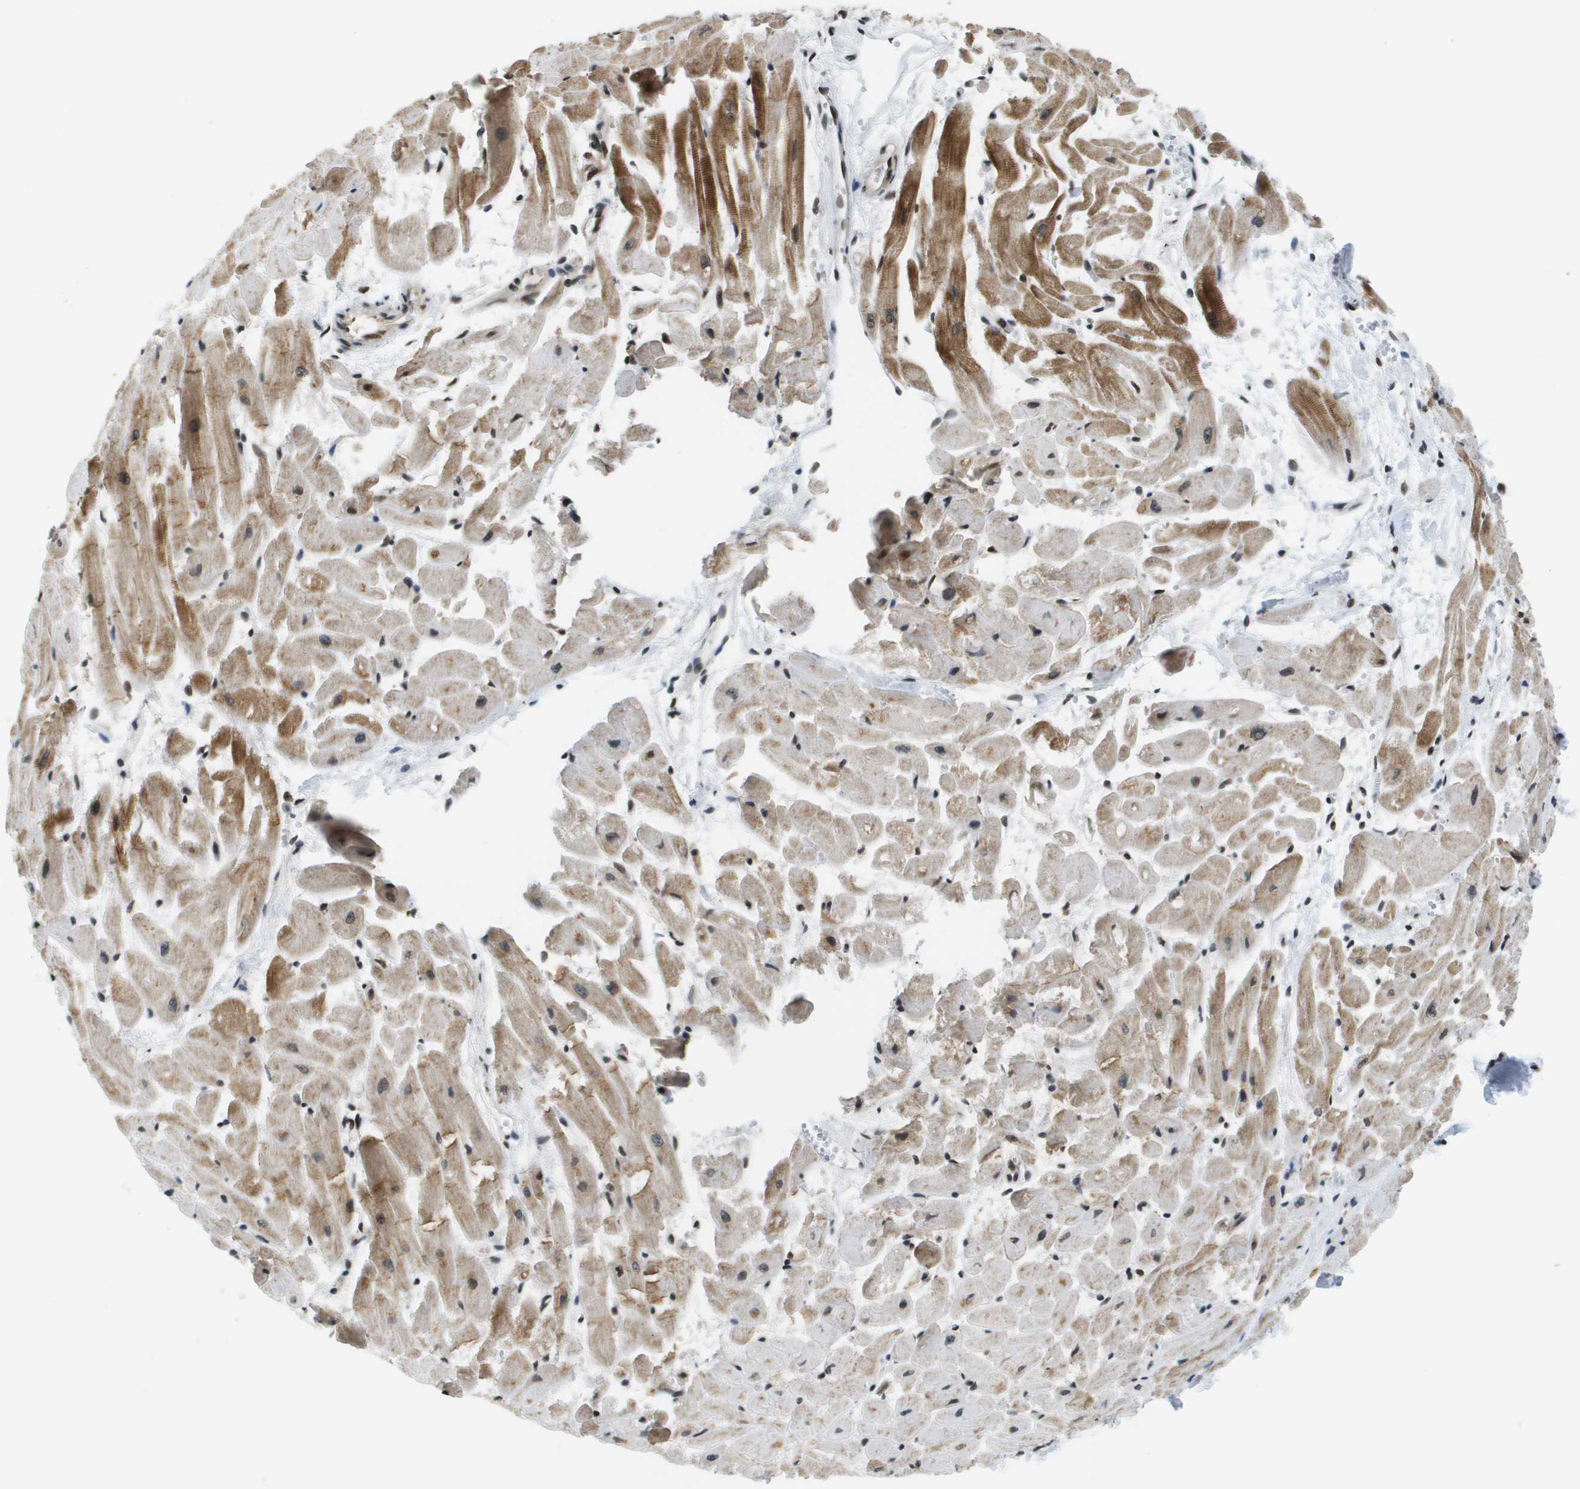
{"staining": {"intensity": "moderate", "quantity": "25%-75%", "location": "cytoplasmic/membranous,nuclear"}, "tissue": "heart muscle", "cell_type": "Cardiomyocytes", "image_type": "normal", "snomed": [{"axis": "morphology", "description": "Normal tissue, NOS"}, {"axis": "topography", "description": "Heart"}], "caption": "Immunohistochemistry (IHC) (DAB) staining of unremarkable human heart muscle exhibits moderate cytoplasmic/membranous,nuclear protein positivity in approximately 25%-75% of cardiomyocytes. (brown staining indicates protein expression, while blue staining denotes nuclei).", "gene": "RECQL4", "patient": {"sex": "female", "age": 19}}